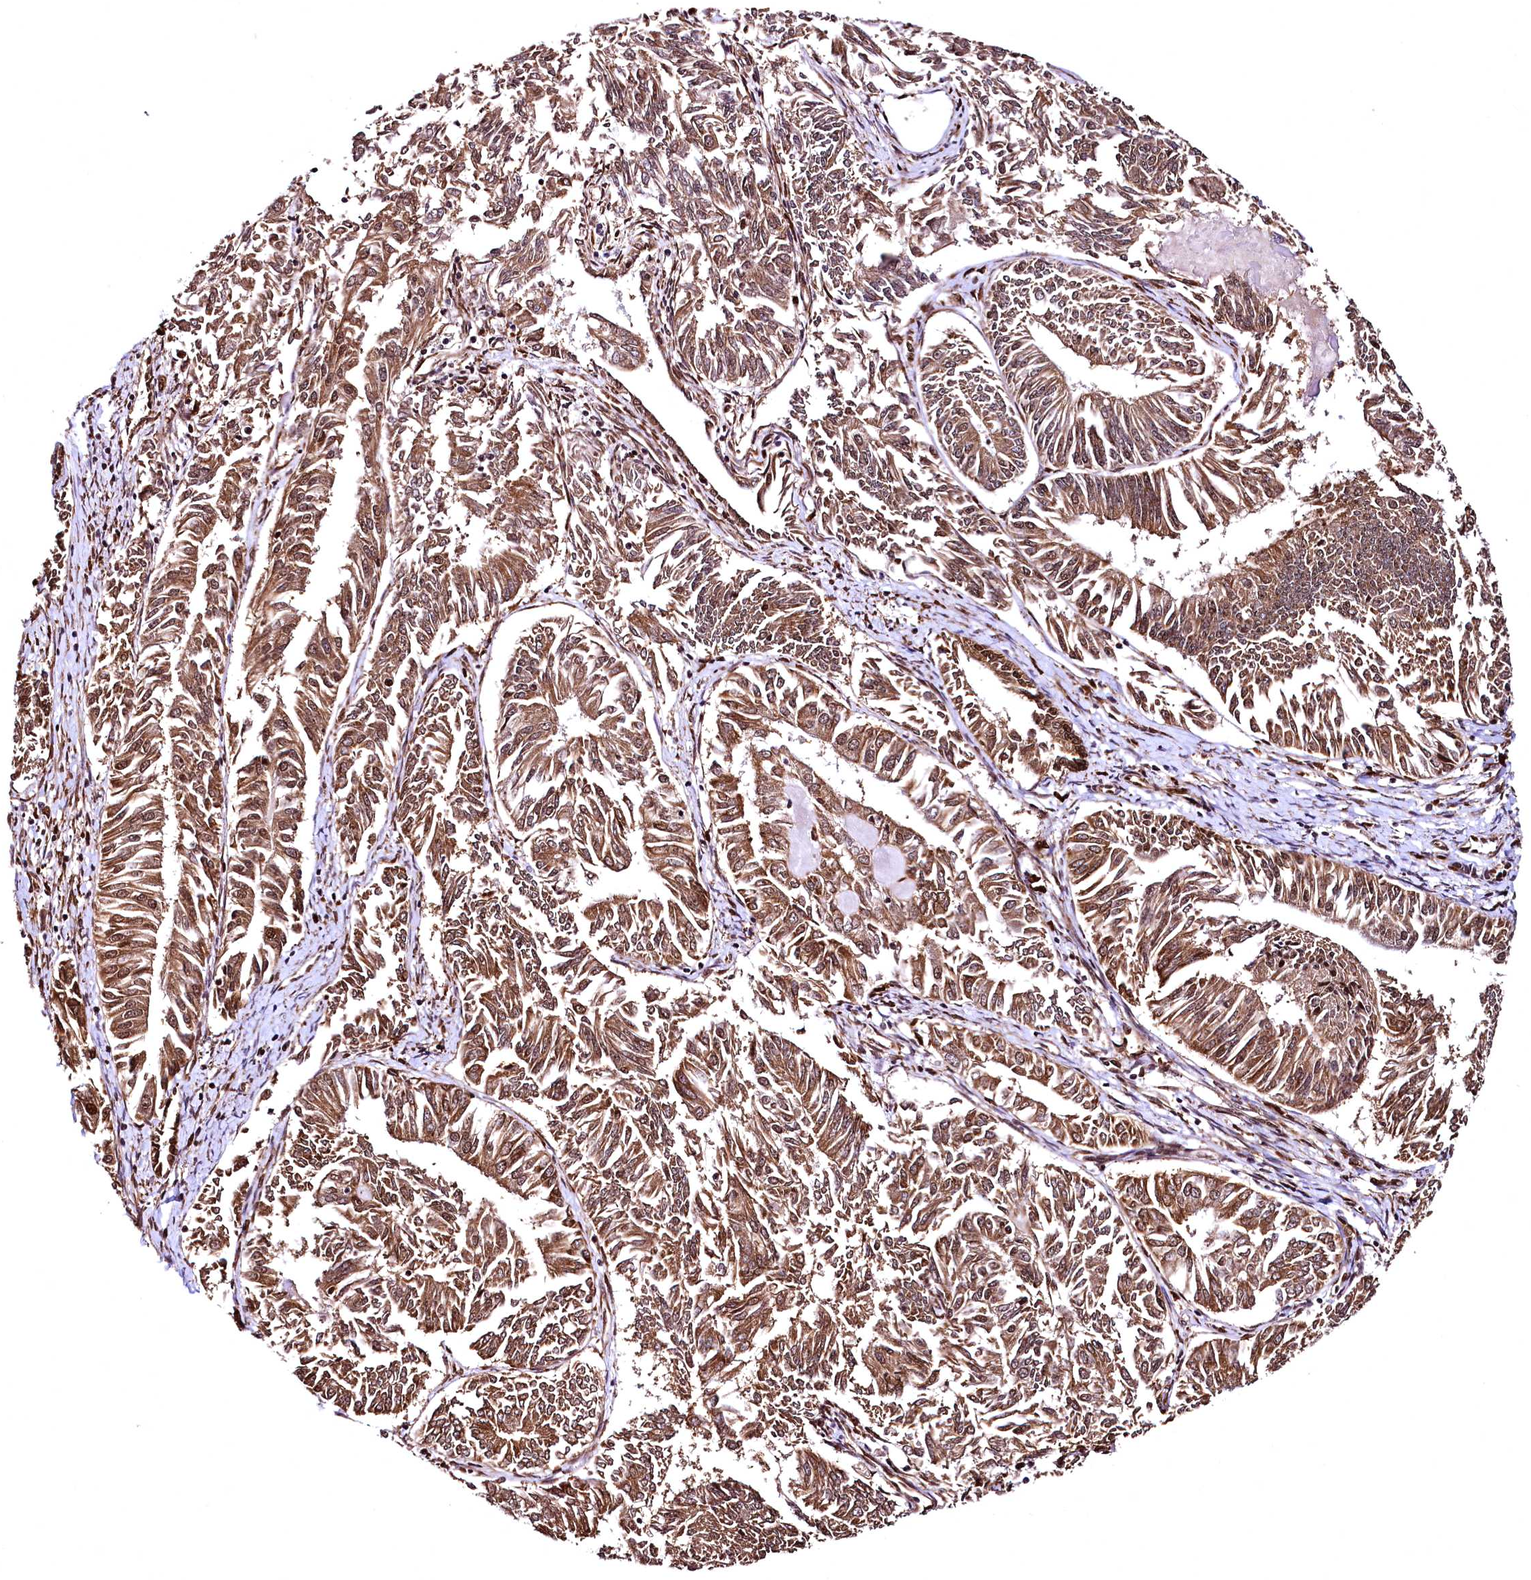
{"staining": {"intensity": "moderate", "quantity": ">75%", "location": "cytoplasmic/membranous,nuclear"}, "tissue": "endometrial cancer", "cell_type": "Tumor cells", "image_type": "cancer", "snomed": [{"axis": "morphology", "description": "Adenocarcinoma, NOS"}, {"axis": "topography", "description": "Endometrium"}], "caption": "Immunohistochemical staining of adenocarcinoma (endometrial) exhibits medium levels of moderate cytoplasmic/membranous and nuclear protein expression in approximately >75% of tumor cells.", "gene": "PDS5B", "patient": {"sex": "female", "age": 58}}